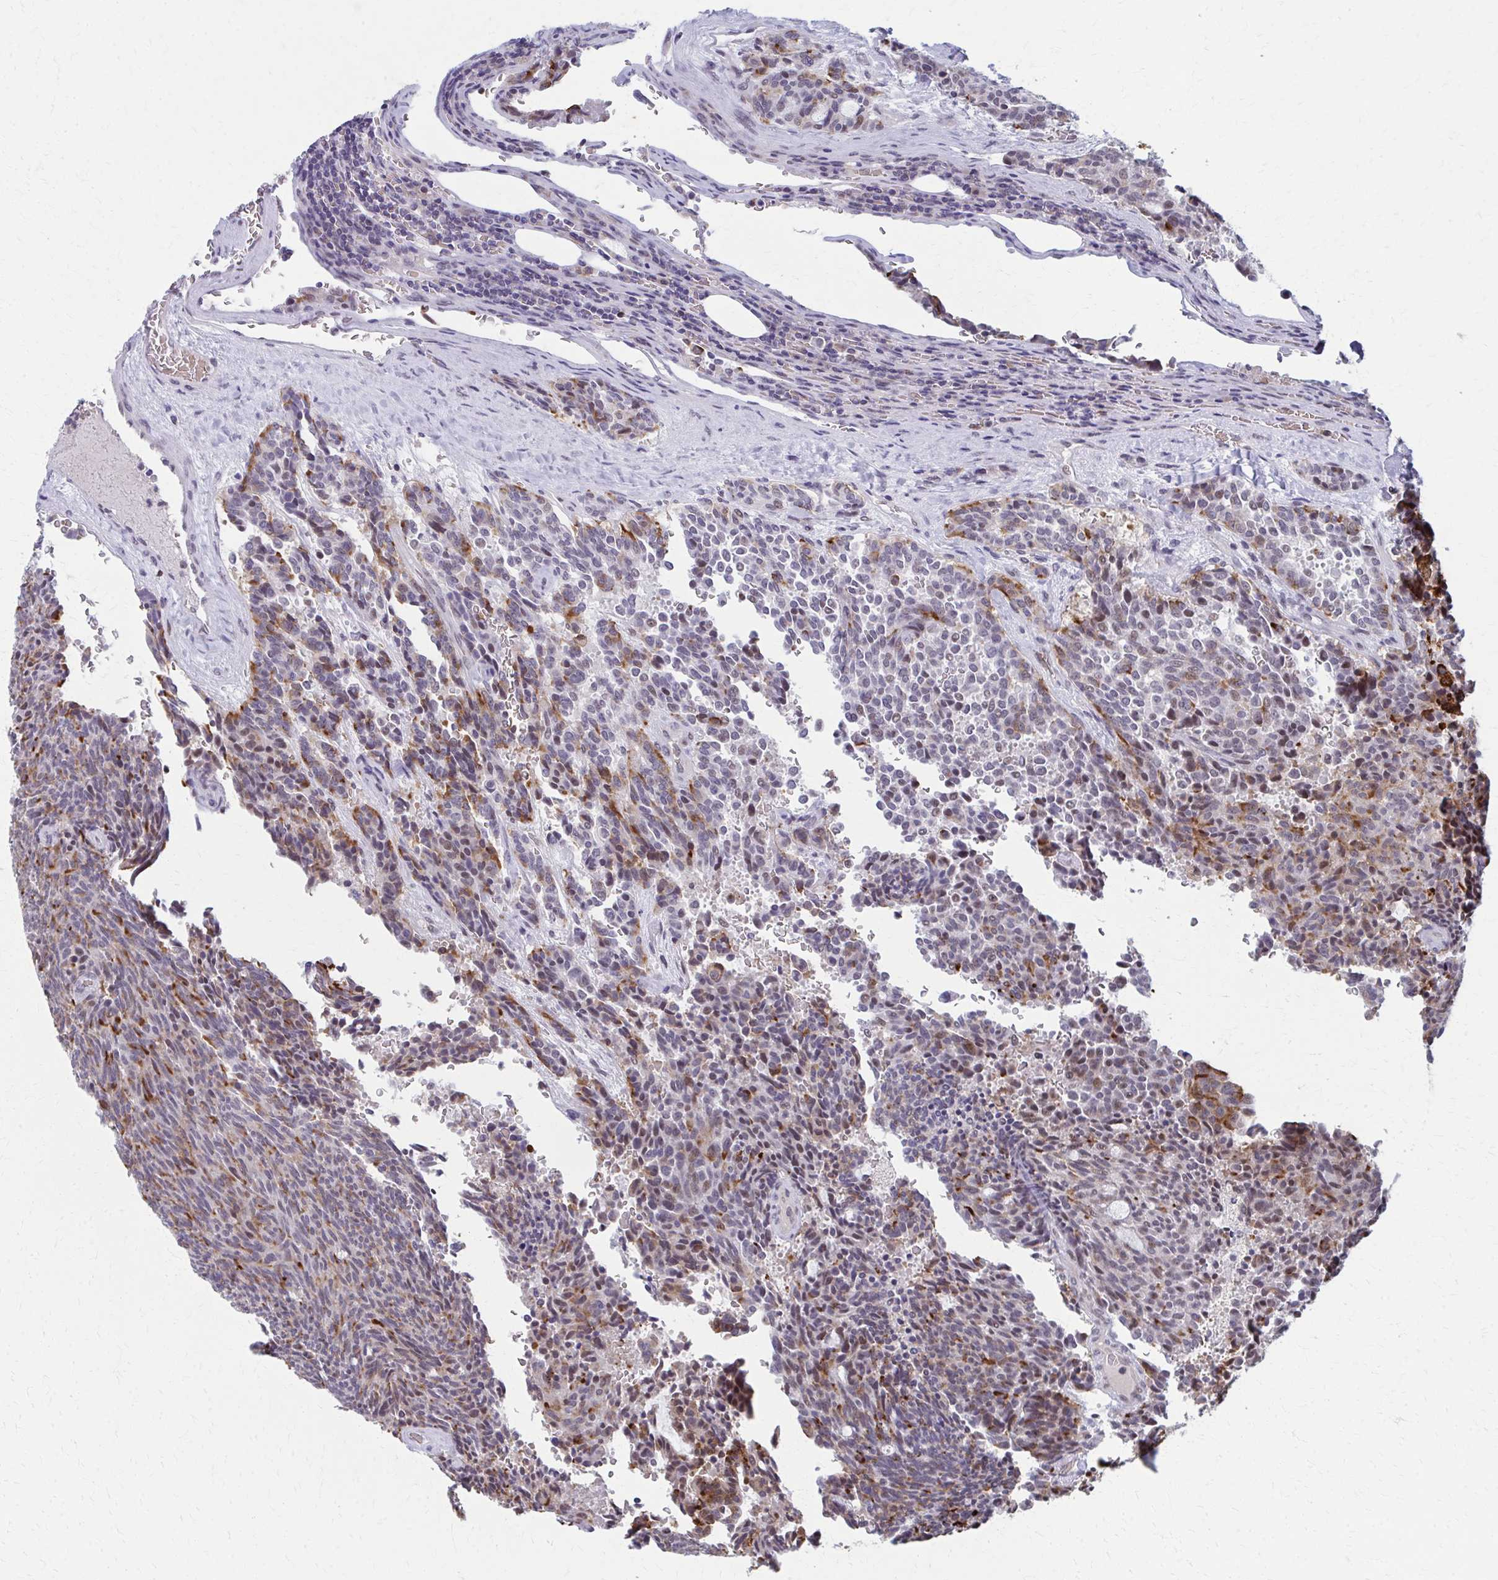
{"staining": {"intensity": "moderate", "quantity": "25%-75%", "location": "cytoplasmic/membranous"}, "tissue": "carcinoid", "cell_type": "Tumor cells", "image_type": "cancer", "snomed": [{"axis": "morphology", "description": "Carcinoid, malignant, NOS"}, {"axis": "topography", "description": "Pancreas"}], "caption": "Malignant carcinoid tissue demonstrates moderate cytoplasmic/membranous positivity in about 25%-75% of tumor cells Nuclei are stained in blue.", "gene": "SETBP1", "patient": {"sex": "female", "age": 54}}